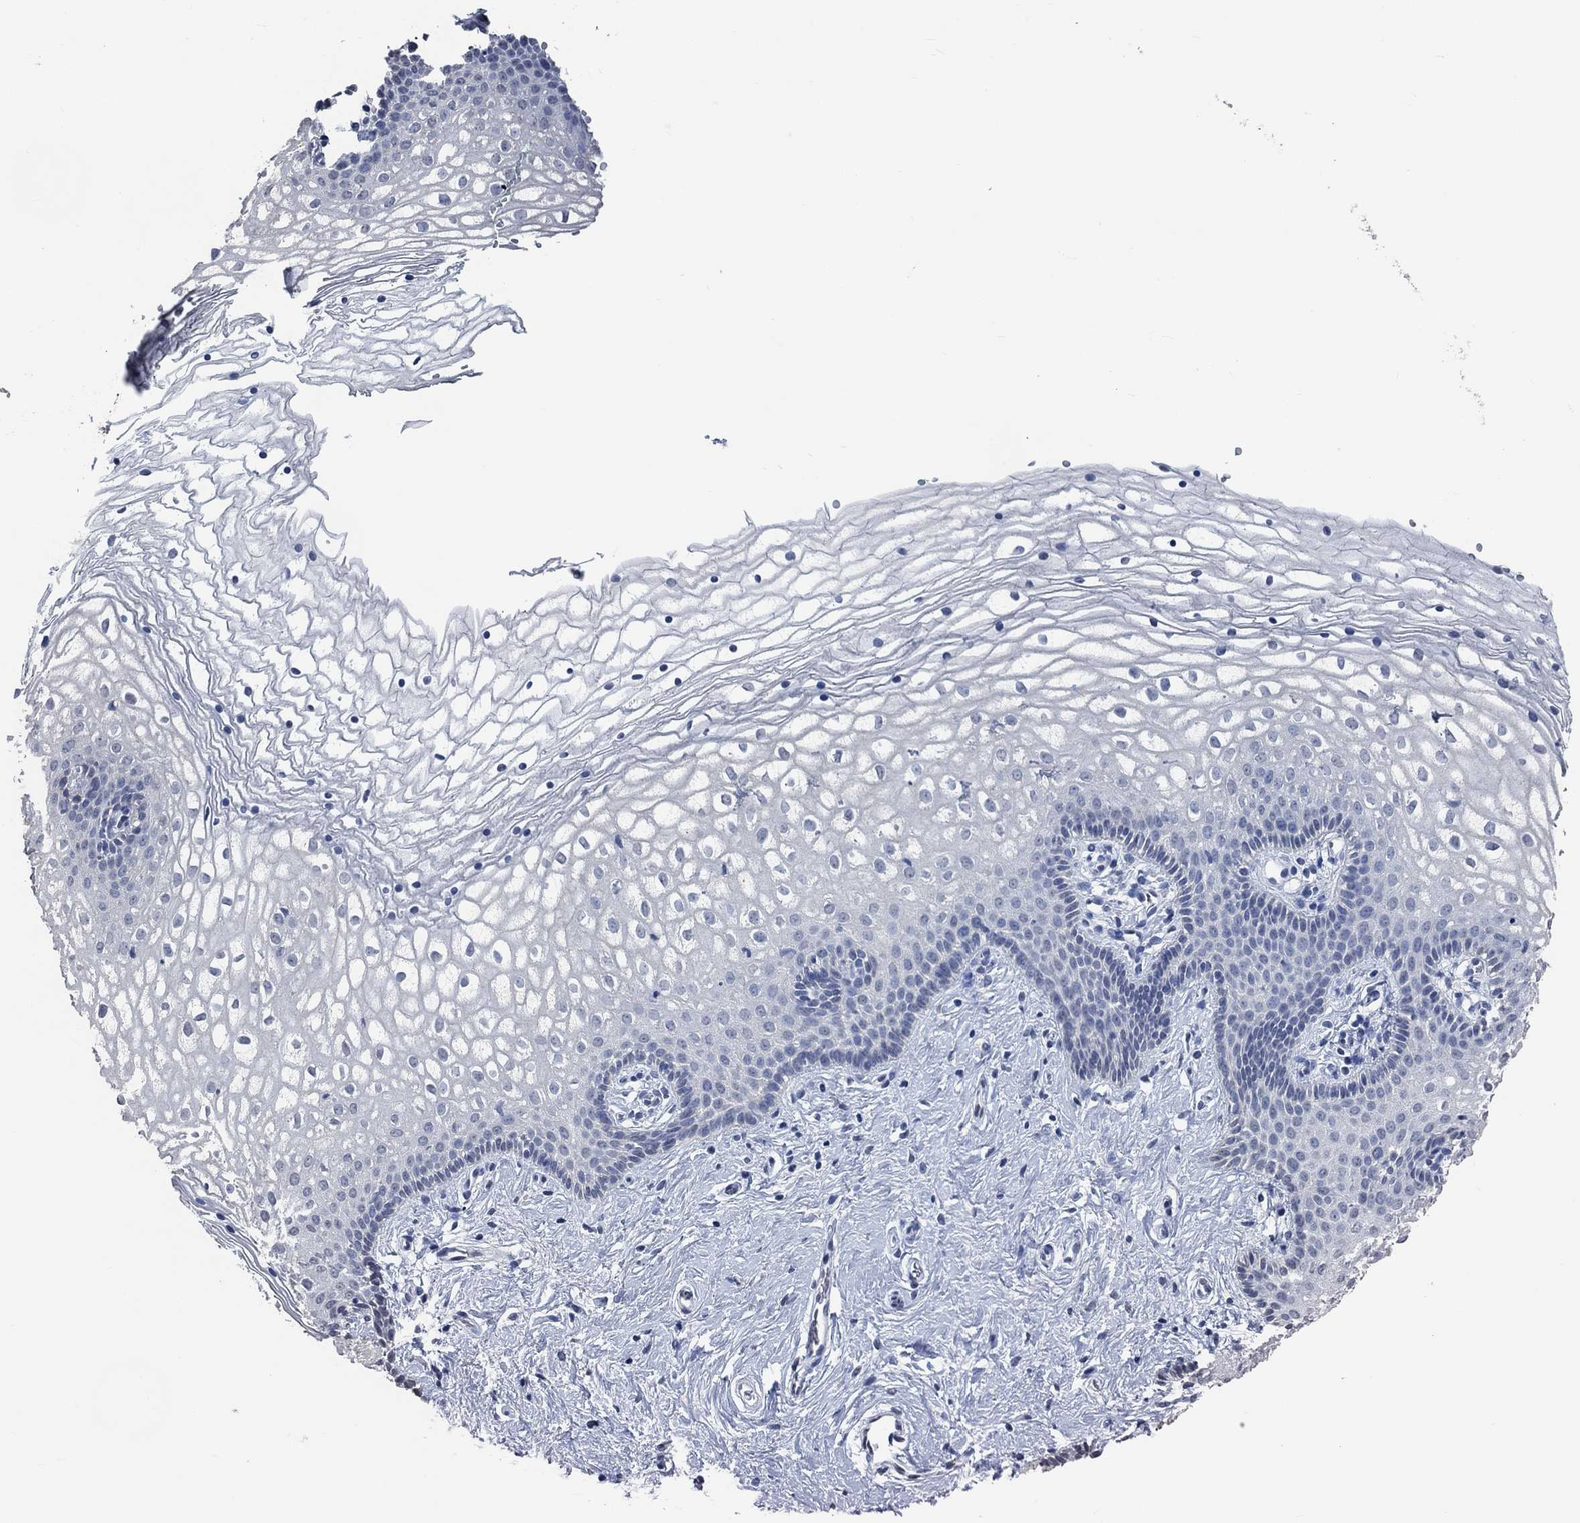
{"staining": {"intensity": "negative", "quantity": "none", "location": "none"}, "tissue": "vagina", "cell_type": "Squamous epithelial cells", "image_type": "normal", "snomed": [{"axis": "morphology", "description": "Normal tissue, NOS"}, {"axis": "topography", "description": "Vagina"}], "caption": "There is no significant staining in squamous epithelial cells of vagina. The staining was performed using DAB (3,3'-diaminobenzidine) to visualize the protein expression in brown, while the nuclei were stained in blue with hematoxylin (Magnification: 20x).", "gene": "OBSCN", "patient": {"sex": "female", "age": 36}}